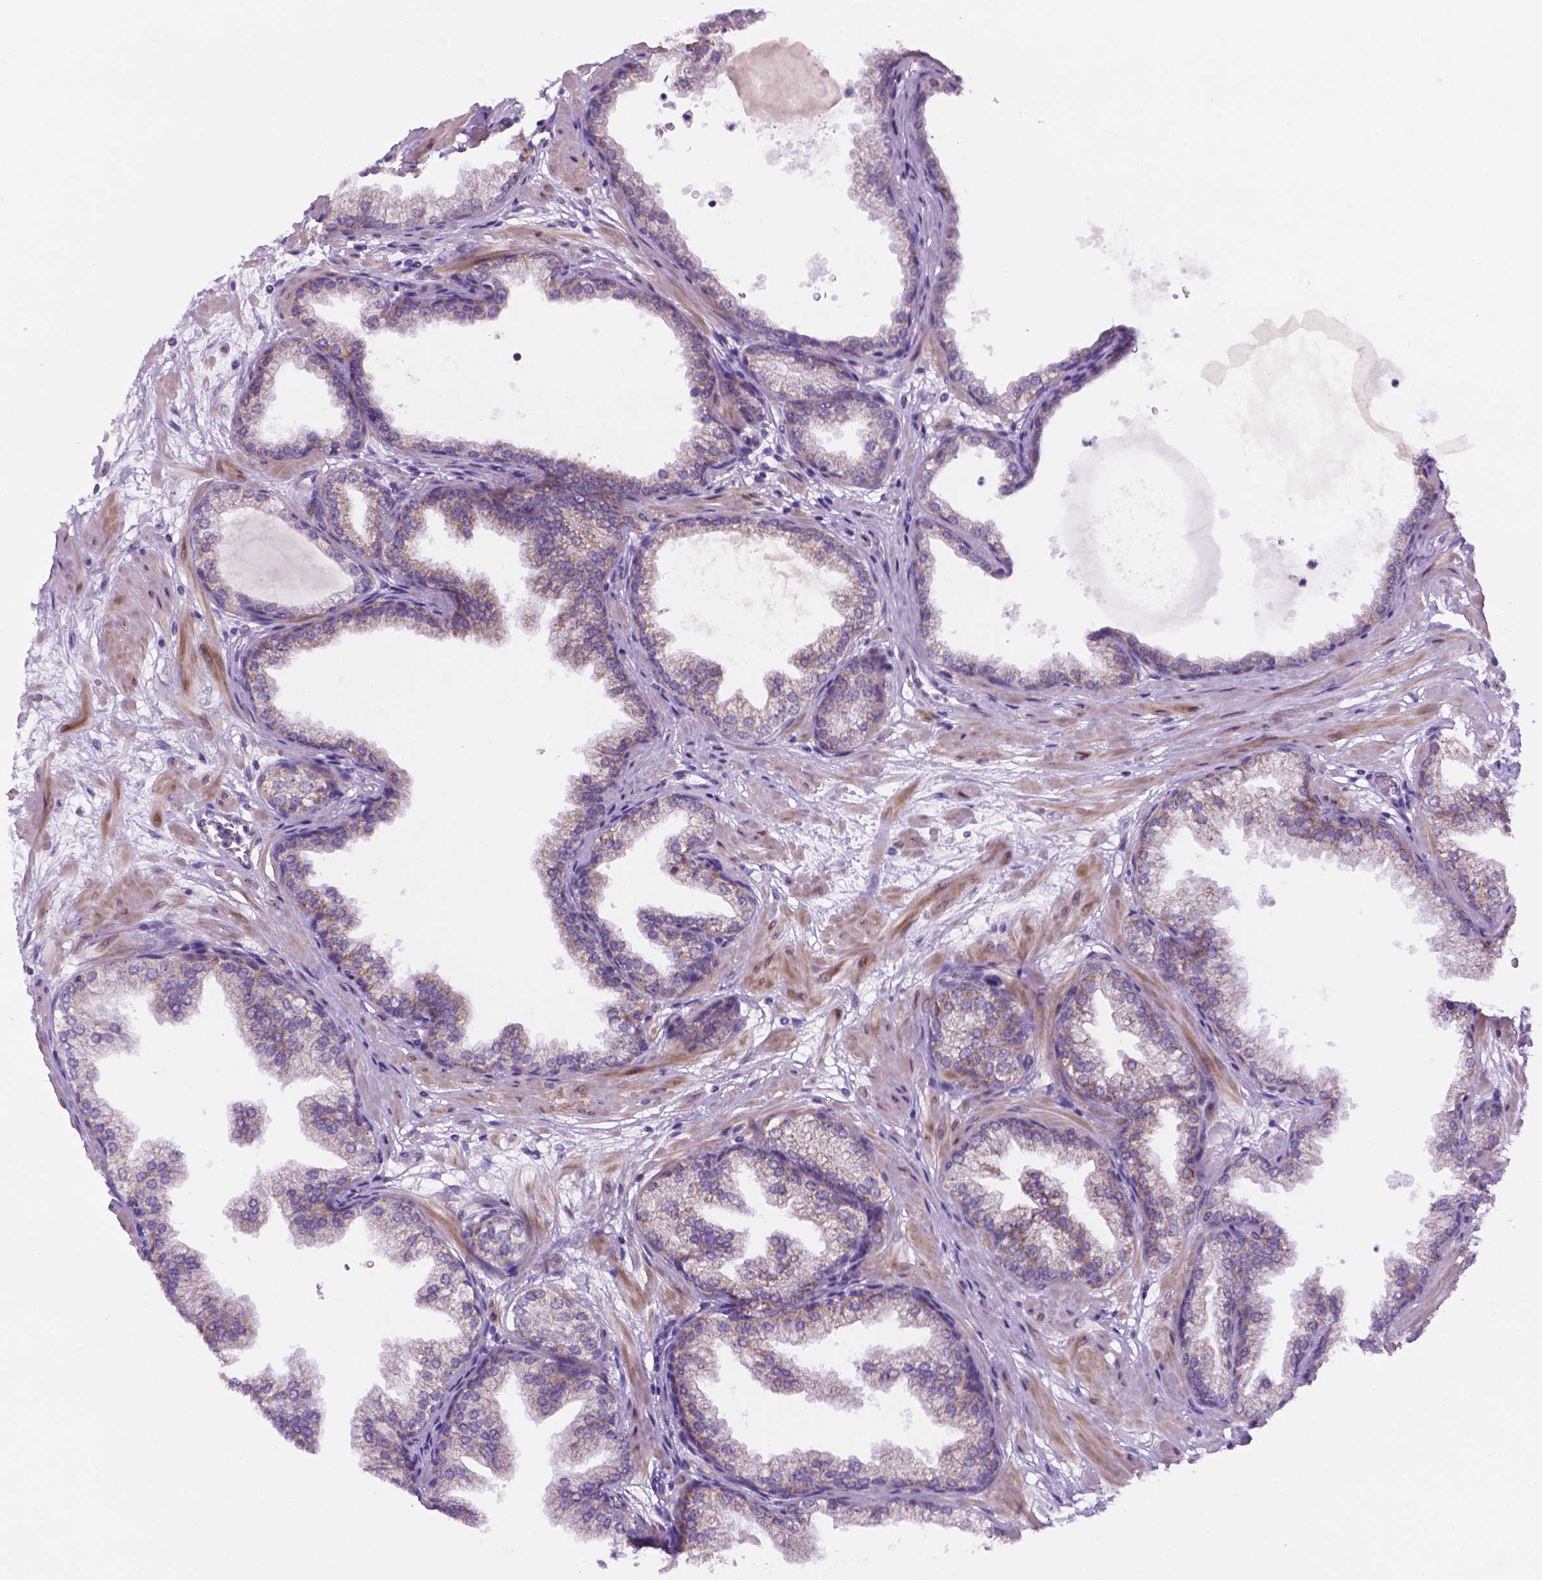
{"staining": {"intensity": "weak", "quantity": "<25%", "location": "nuclear"}, "tissue": "prostate", "cell_type": "Glandular cells", "image_type": "normal", "snomed": [{"axis": "morphology", "description": "Normal tissue, NOS"}, {"axis": "topography", "description": "Prostate"}], "caption": "IHC of normal human prostate displays no positivity in glandular cells. (Brightfield microscopy of DAB IHC at high magnification).", "gene": "C18orf21", "patient": {"sex": "male", "age": 37}}